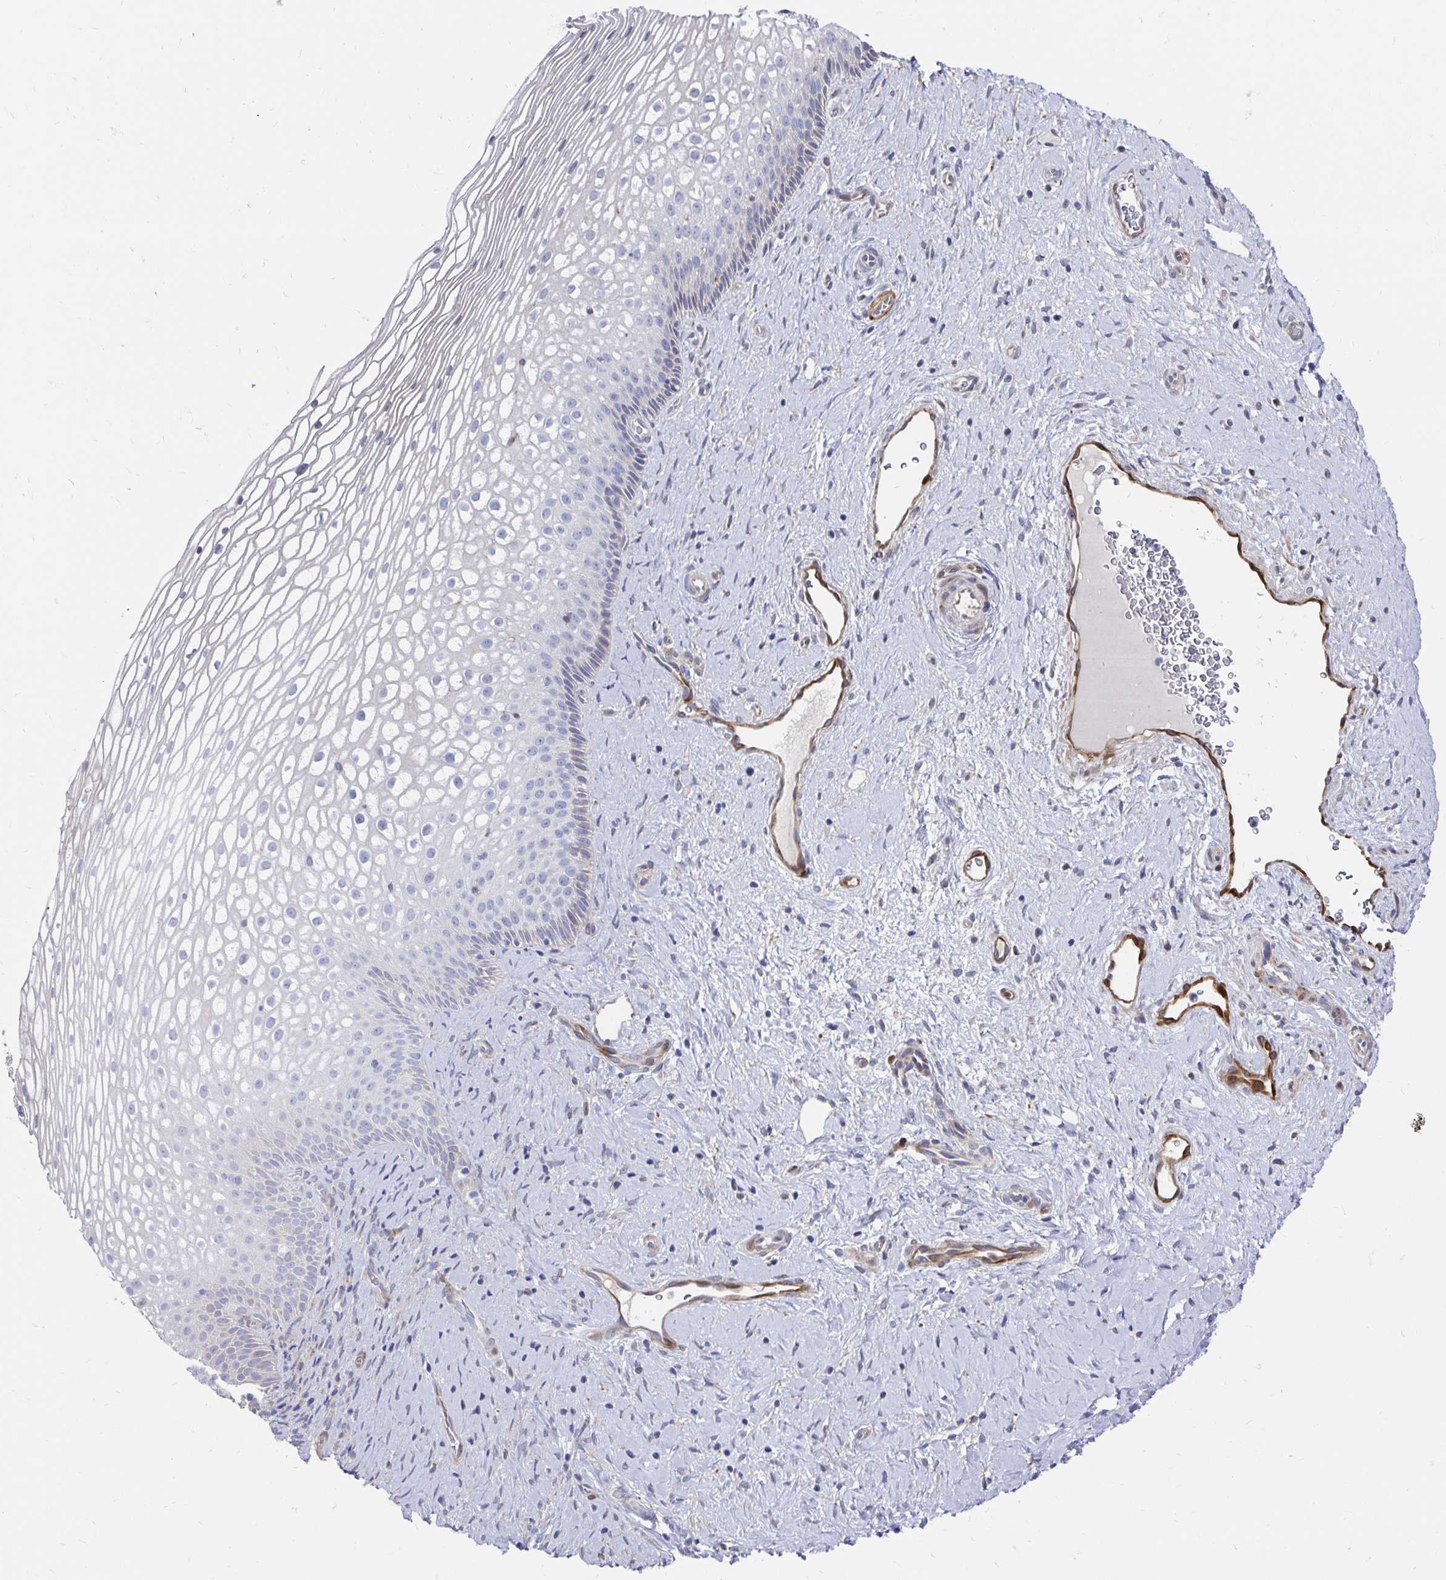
{"staining": {"intensity": "negative", "quantity": "none", "location": "none"}, "tissue": "cervix", "cell_type": "Squamous epithelial cells", "image_type": "normal", "snomed": [{"axis": "morphology", "description": "Normal tissue, NOS"}, {"axis": "topography", "description": "Cervix"}], "caption": "Squamous epithelial cells are negative for brown protein staining in benign cervix. The staining is performed using DAB (3,3'-diaminobenzidine) brown chromogen with nuclei counter-stained in using hematoxylin.", "gene": "CDKL1", "patient": {"sex": "female", "age": 34}}